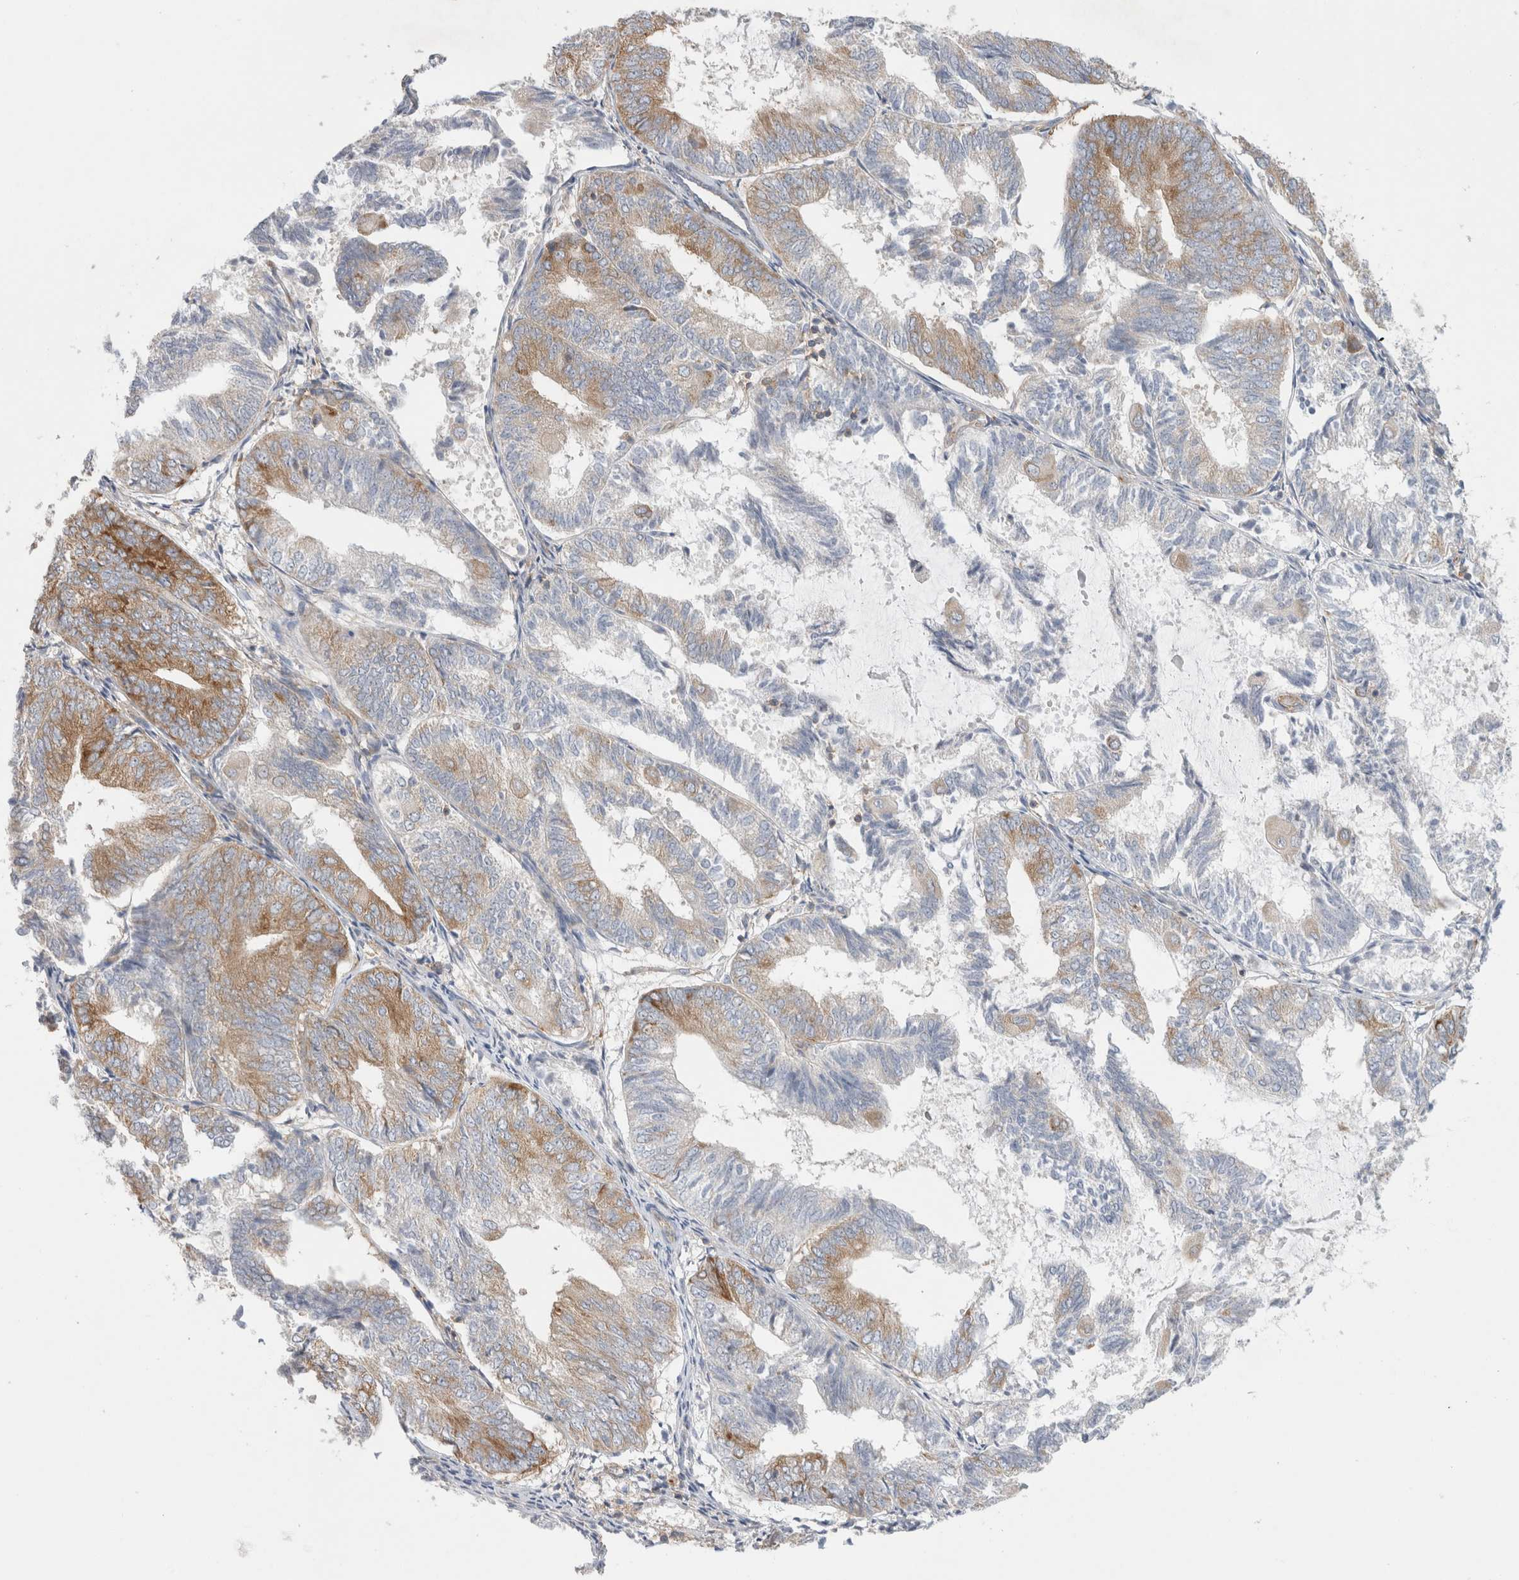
{"staining": {"intensity": "moderate", "quantity": "25%-75%", "location": "cytoplasmic/membranous"}, "tissue": "endometrial cancer", "cell_type": "Tumor cells", "image_type": "cancer", "snomed": [{"axis": "morphology", "description": "Adenocarcinoma, NOS"}, {"axis": "topography", "description": "Endometrium"}], "caption": "Human adenocarcinoma (endometrial) stained with a brown dye displays moderate cytoplasmic/membranous positive expression in approximately 25%-75% of tumor cells.", "gene": "ZNF23", "patient": {"sex": "female", "age": 81}}